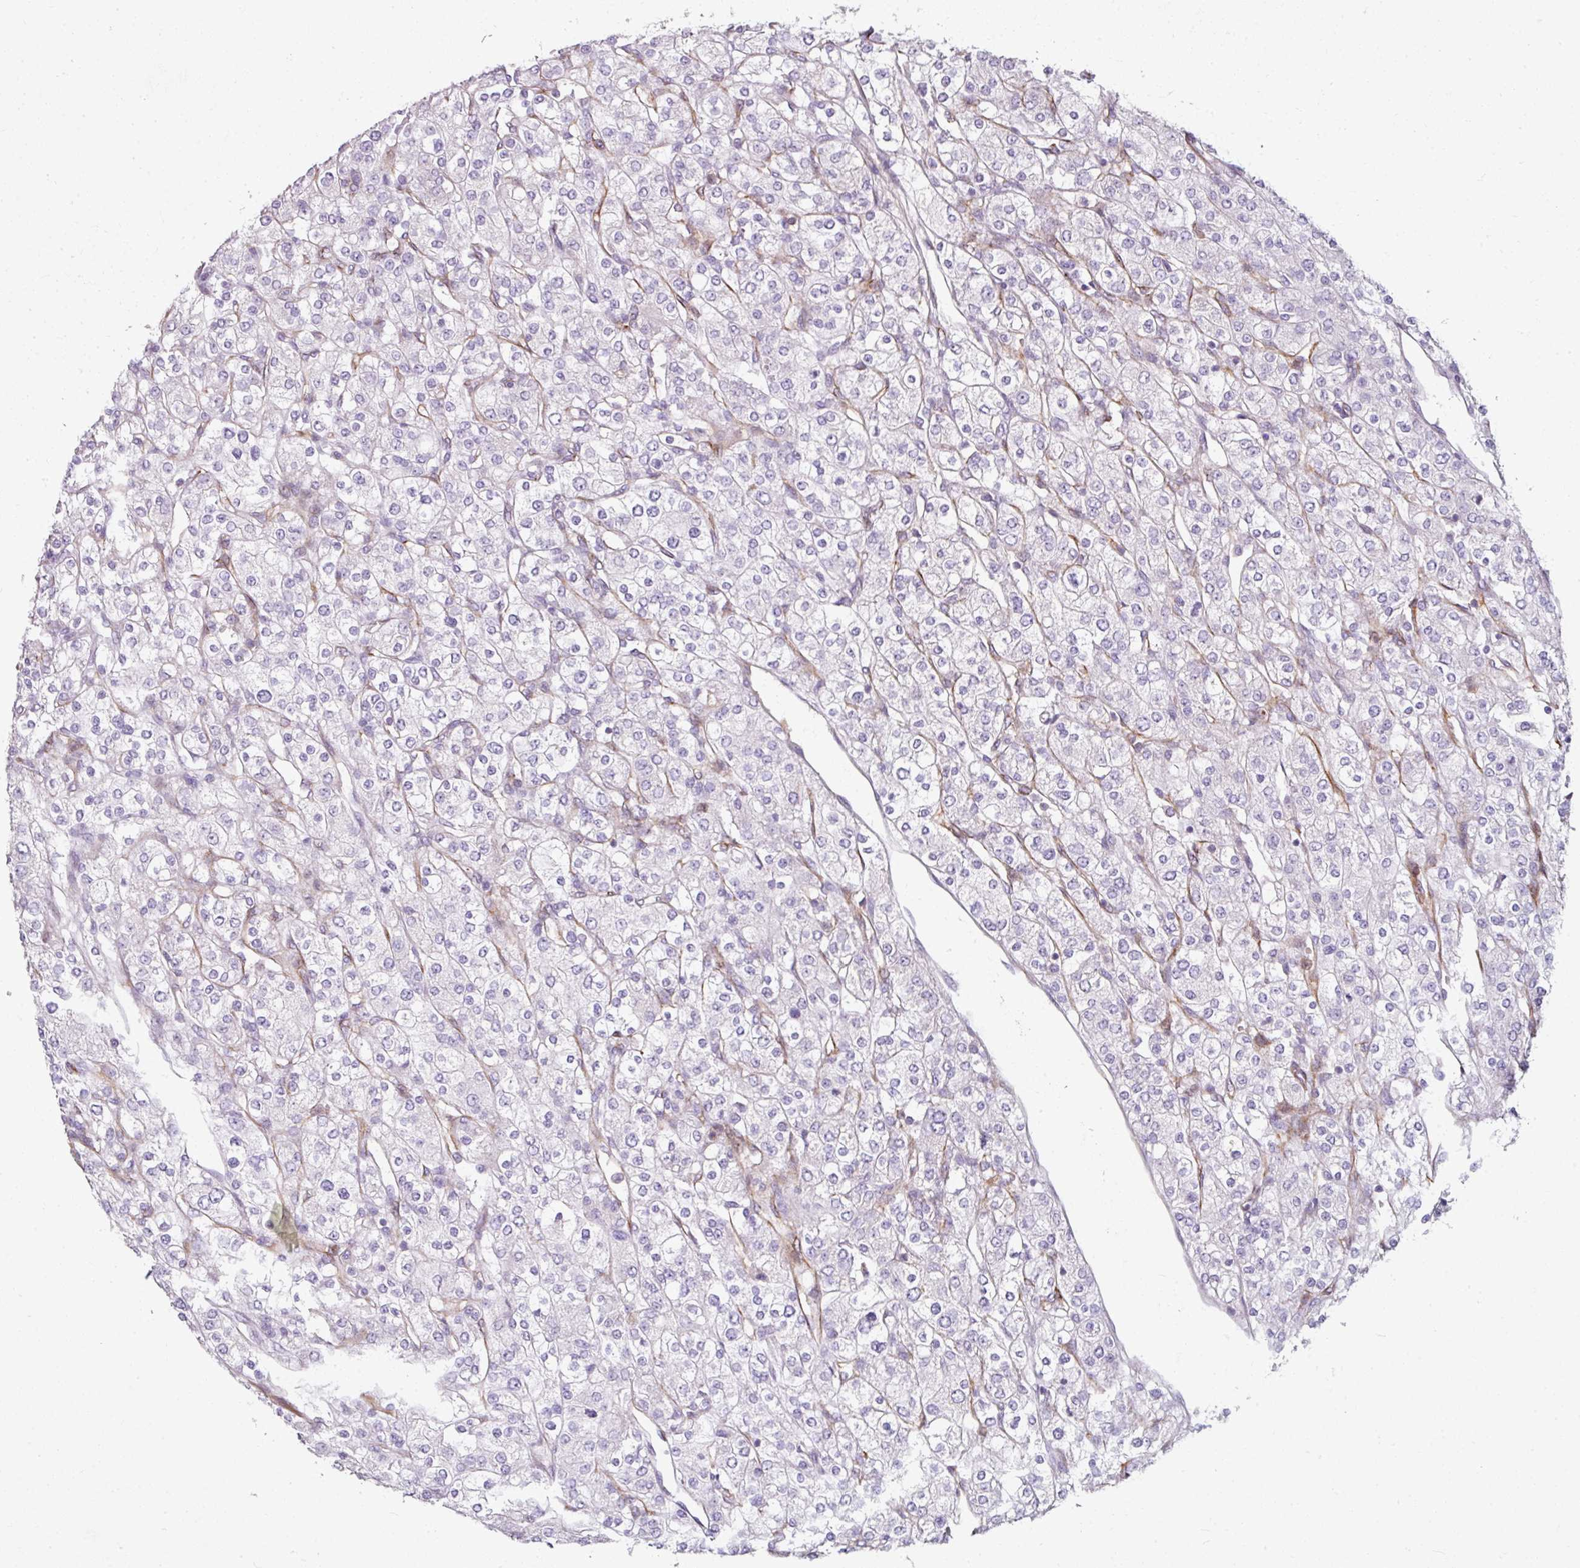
{"staining": {"intensity": "negative", "quantity": "none", "location": "none"}, "tissue": "renal cancer", "cell_type": "Tumor cells", "image_type": "cancer", "snomed": [{"axis": "morphology", "description": "Adenocarcinoma, NOS"}, {"axis": "topography", "description": "Kidney"}], "caption": "This is an IHC photomicrograph of human renal adenocarcinoma. There is no positivity in tumor cells.", "gene": "FHAD1", "patient": {"sex": "male", "age": 80}}